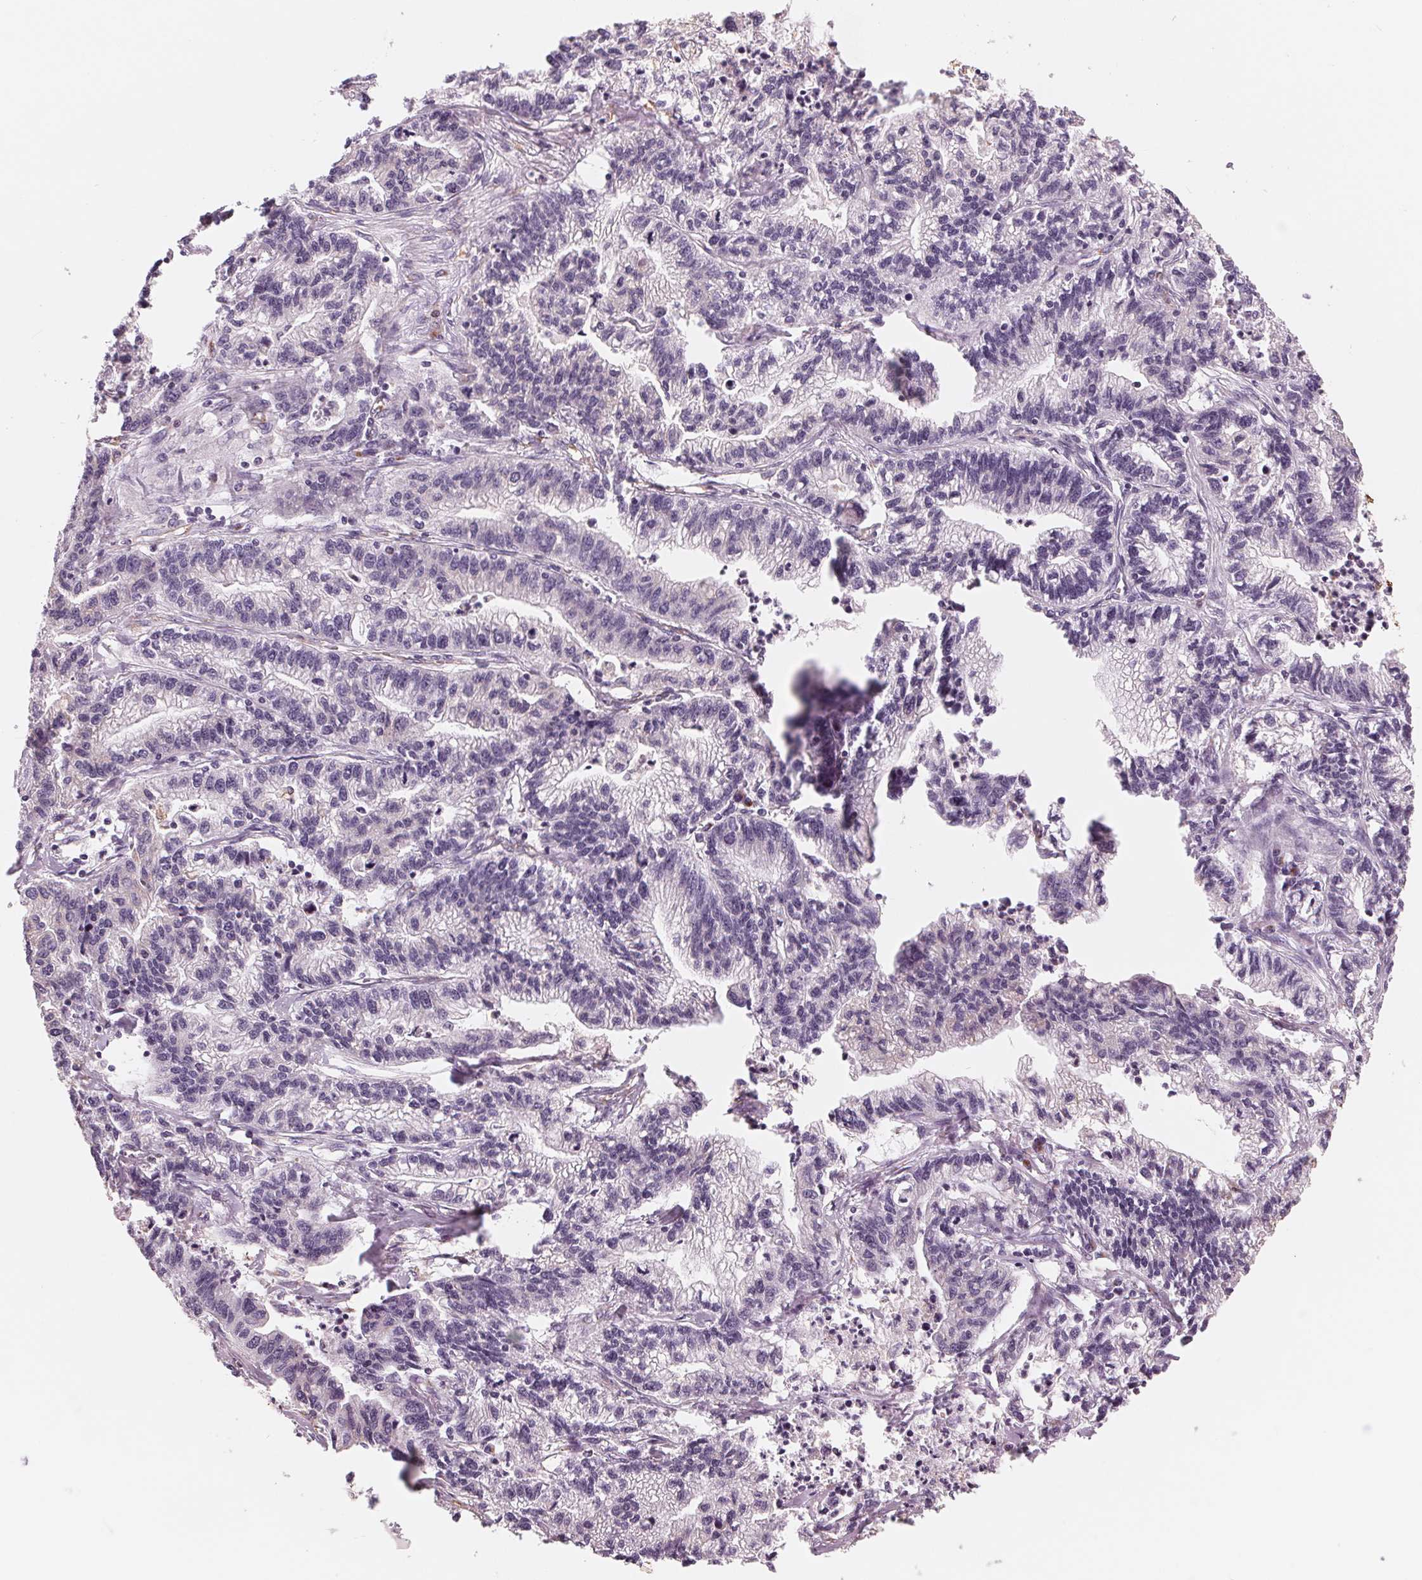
{"staining": {"intensity": "negative", "quantity": "none", "location": "none"}, "tissue": "stomach cancer", "cell_type": "Tumor cells", "image_type": "cancer", "snomed": [{"axis": "morphology", "description": "Adenocarcinoma, NOS"}, {"axis": "topography", "description": "Stomach"}], "caption": "Stomach cancer (adenocarcinoma) stained for a protein using immunohistochemistry (IHC) demonstrates no positivity tumor cells.", "gene": "IL9R", "patient": {"sex": "male", "age": 83}}